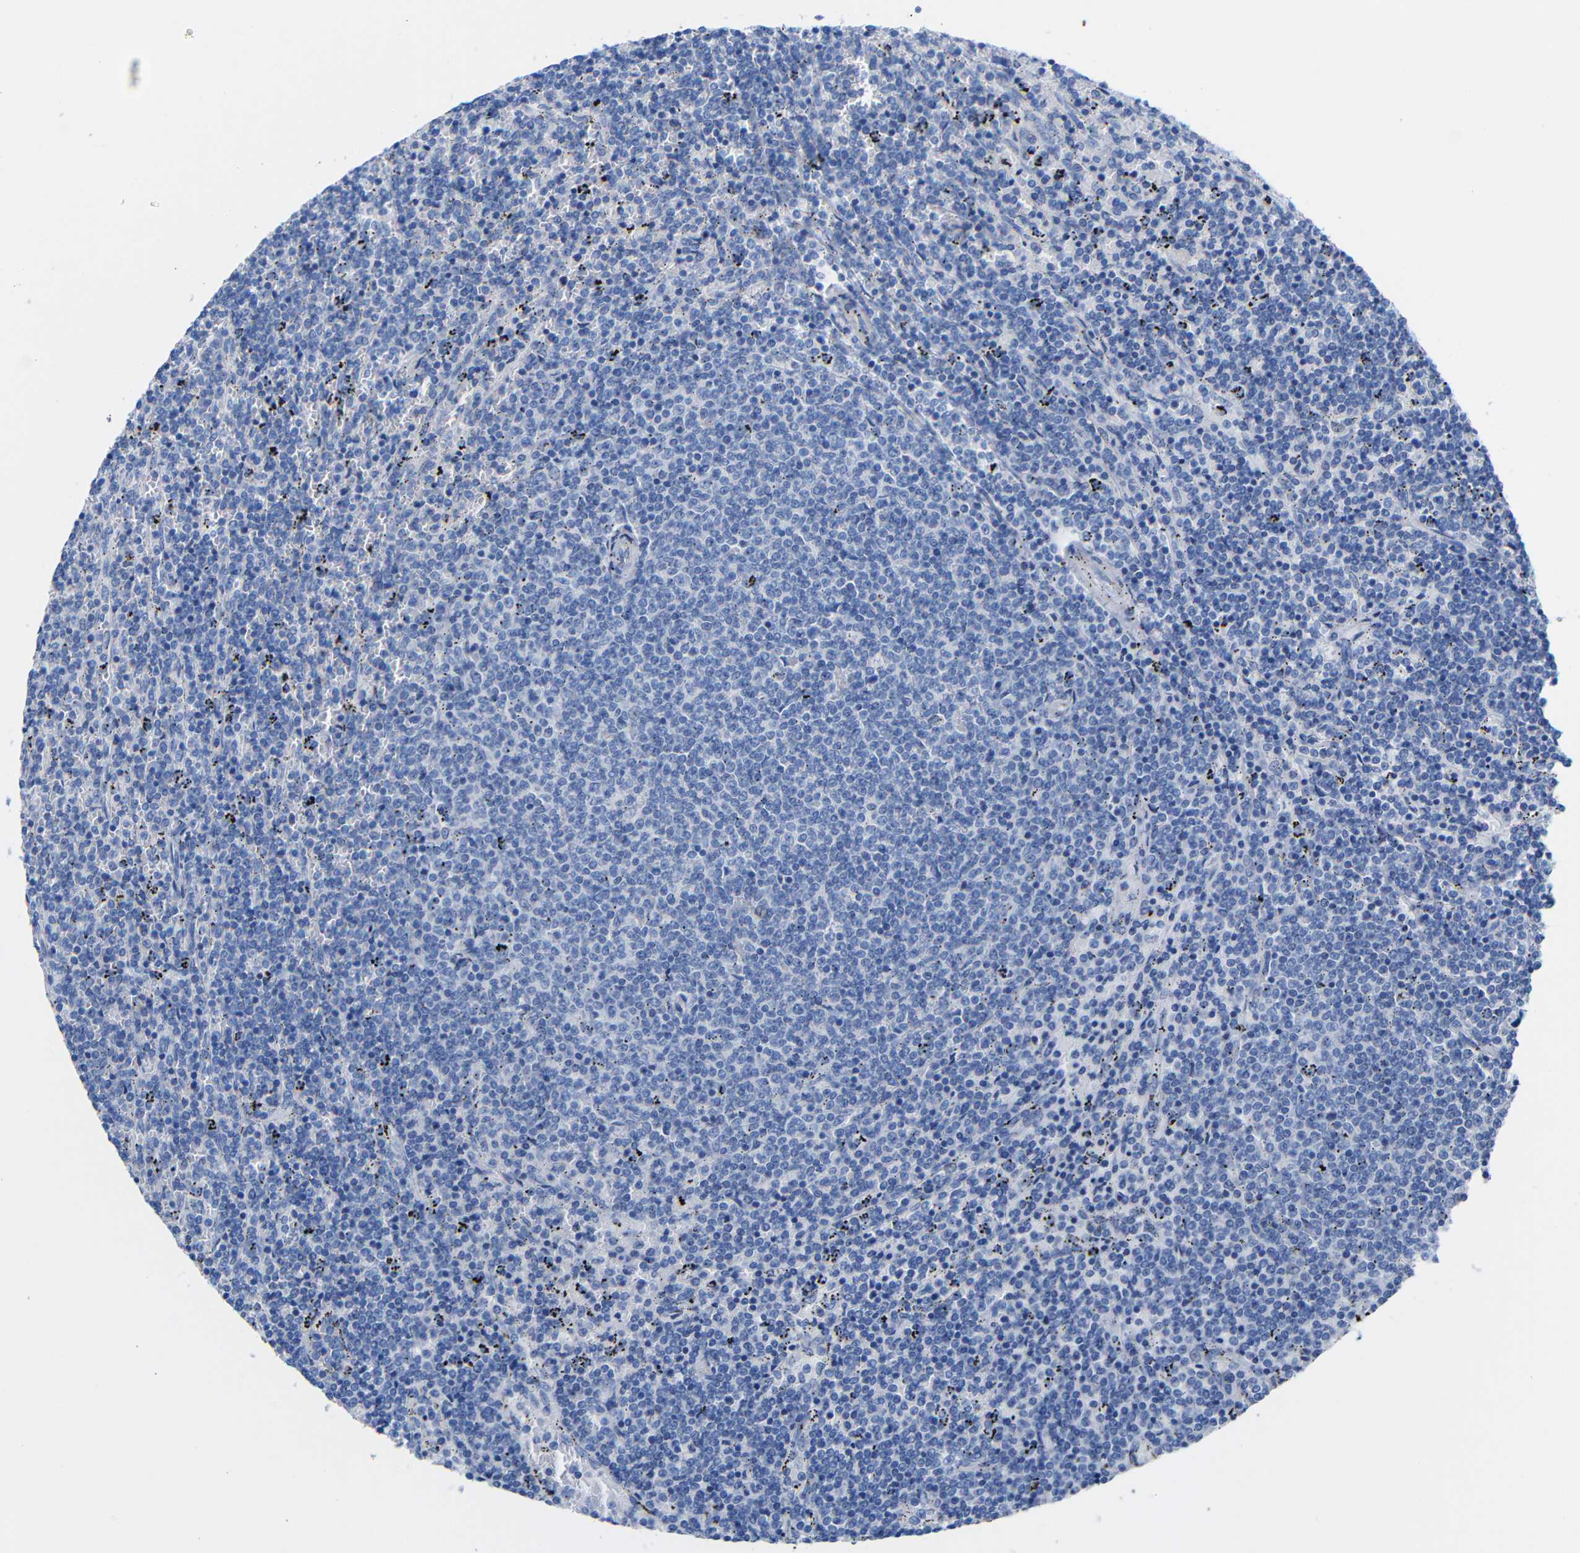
{"staining": {"intensity": "negative", "quantity": "none", "location": "none"}, "tissue": "lymphoma", "cell_type": "Tumor cells", "image_type": "cancer", "snomed": [{"axis": "morphology", "description": "Malignant lymphoma, non-Hodgkin's type, Low grade"}, {"axis": "topography", "description": "Spleen"}], "caption": "A micrograph of lymphoma stained for a protein exhibits no brown staining in tumor cells.", "gene": "CGNL1", "patient": {"sex": "female", "age": 50}}